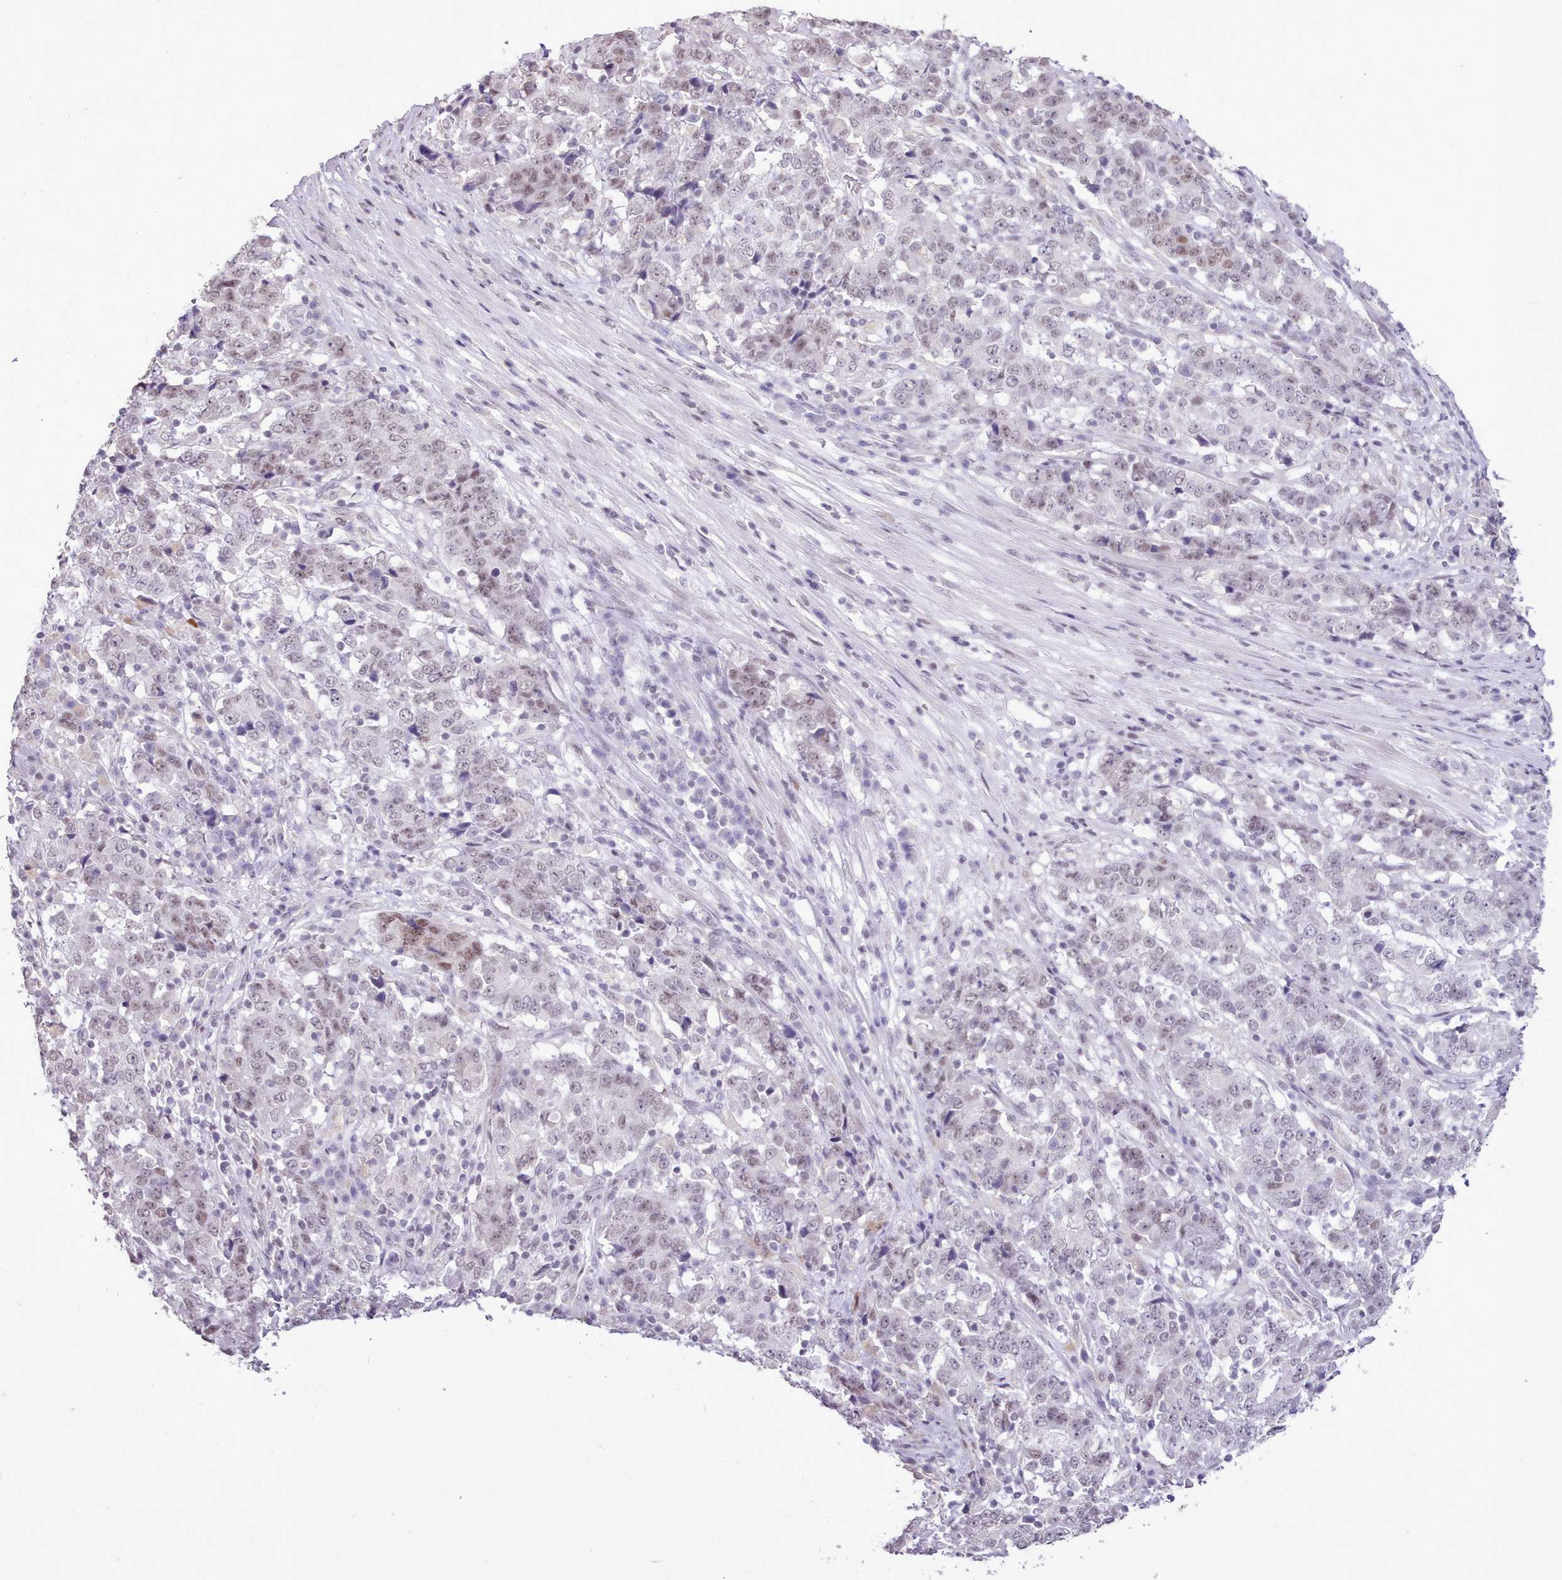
{"staining": {"intensity": "weak", "quantity": "<25%", "location": "nuclear"}, "tissue": "stomach cancer", "cell_type": "Tumor cells", "image_type": "cancer", "snomed": [{"axis": "morphology", "description": "Adenocarcinoma, NOS"}, {"axis": "topography", "description": "Stomach"}], "caption": "IHC of adenocarcinoma (stomach) demonstrates no positivity in tumor cells.", "gene": "TAF15", "patient": {"sex": "male", "age": 59}}